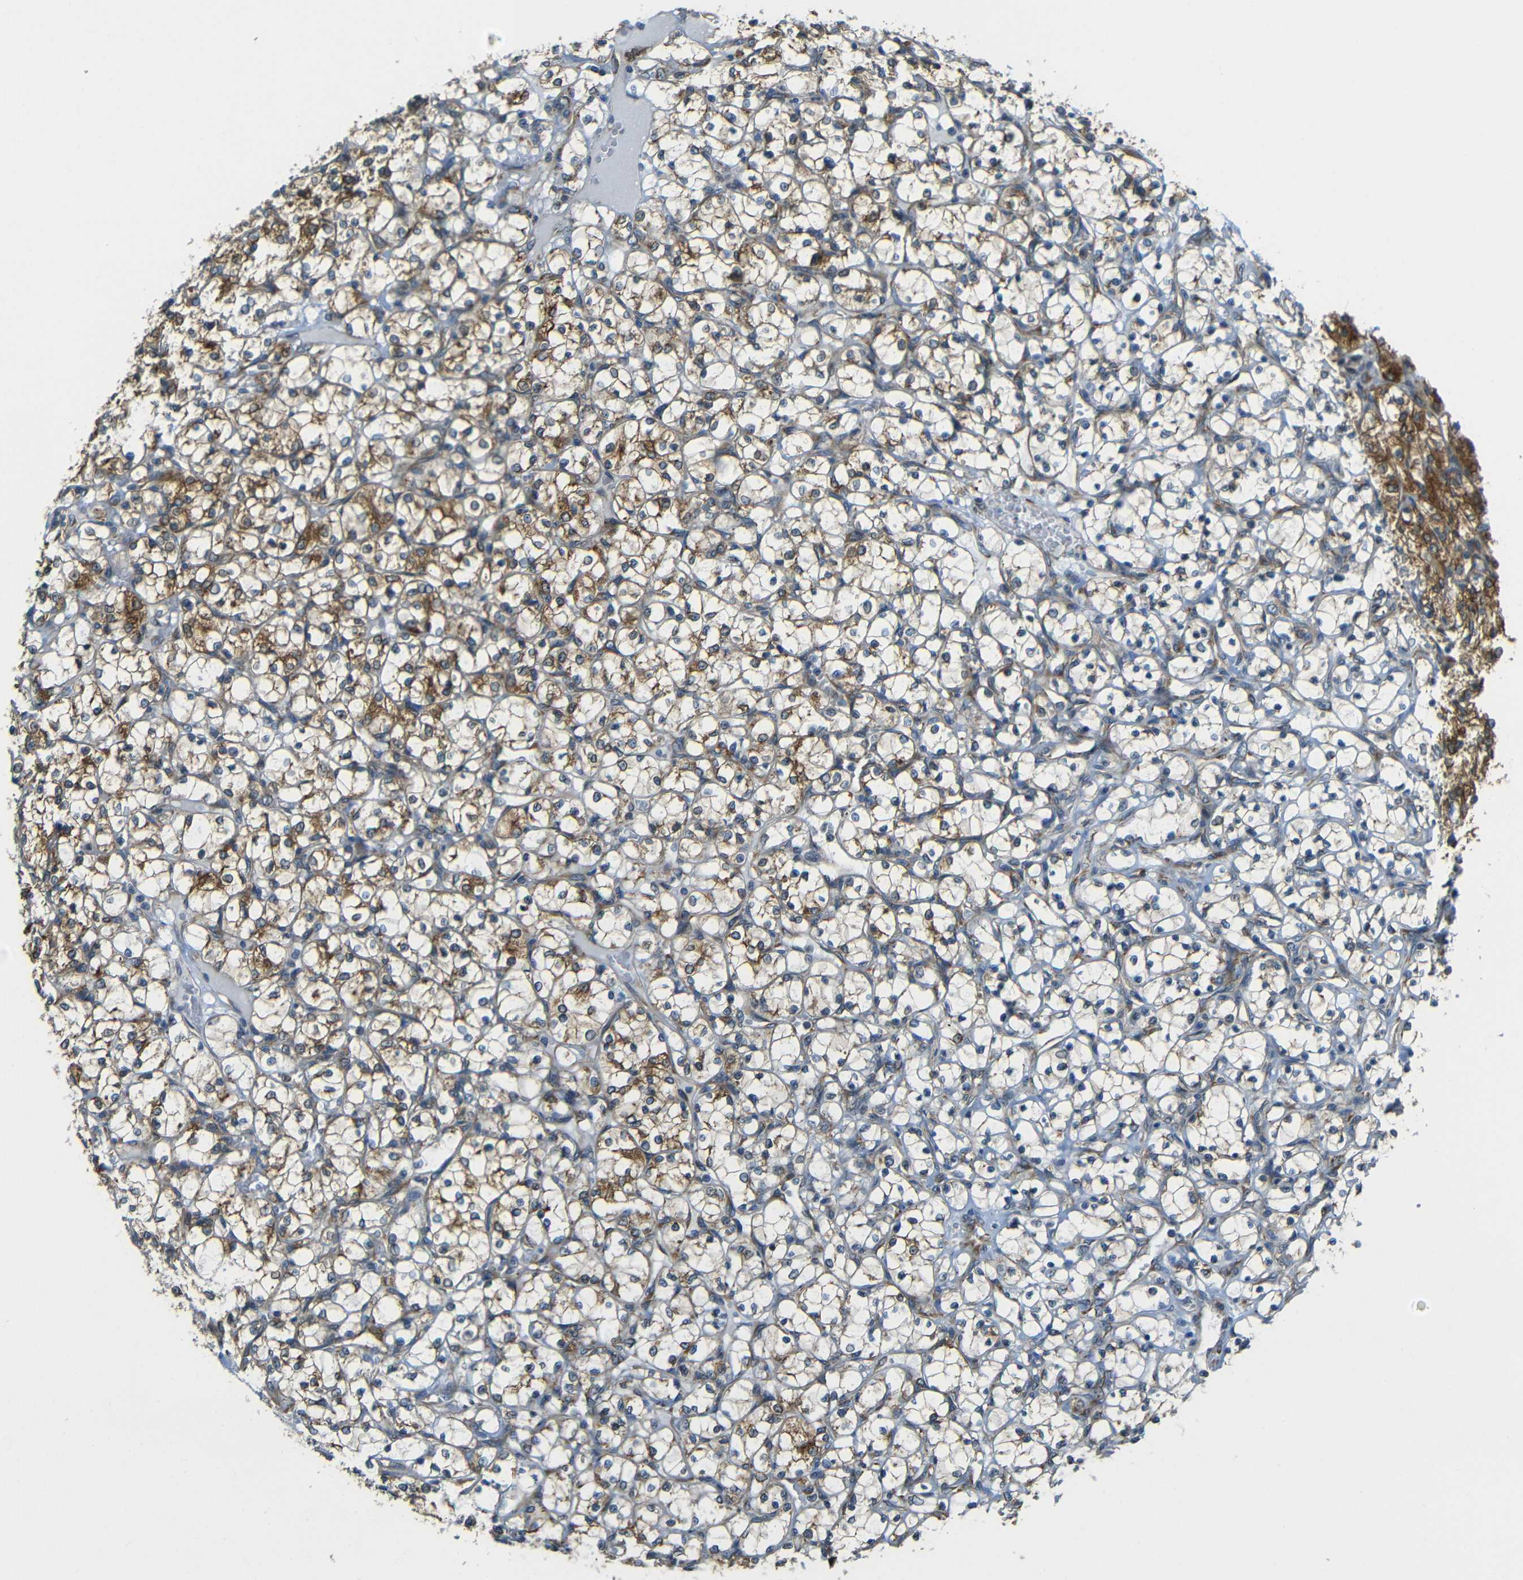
{"staining": {"intensity": "moderate", "quantity": "25%-75%", "location": "cytoplasmic/membranous"}, "tissue": "renal cancer", "cell_type": "Tumor cells", "image_type": "cancer", "snomed": [{"axis": "morphology", "description": "Adenocarcinoma, NOS"}, {"axis": "topography", "description": "Kidney"}], "caption": "IHC (DAB (3,3'-diaminobenzidine)) staining of renal adenocarcinoma shows moderate cytoplasmic/membranous protein staining in approximately 25%-75% of tumor cells. The staining is performed using DAB brown chromogen to label protein expression. The nuclei are counter-stained blue using hematoxylin.", "gene": "VAPB", "patient": {"sex": "female", "age": 69}}